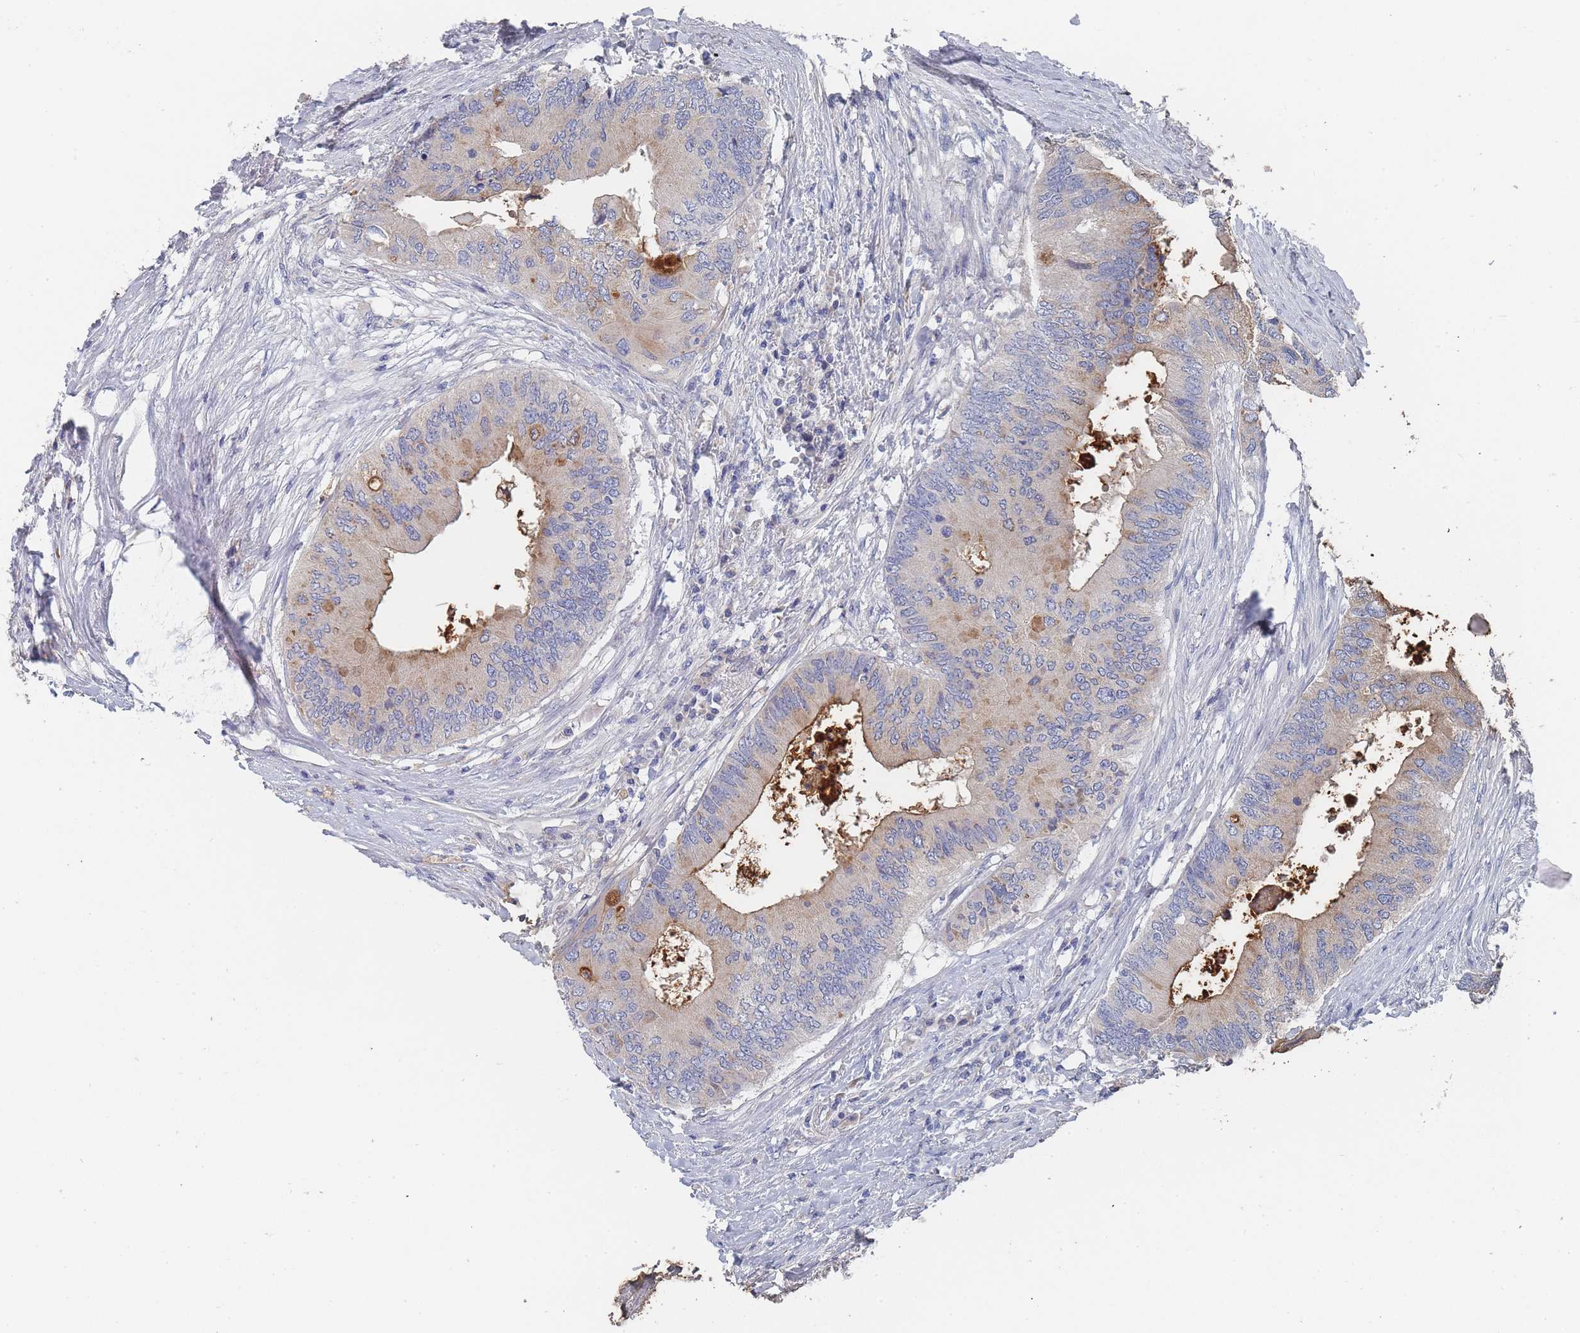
{"staining": {"intensity": "weak", "quantity": "<25%", "location": "cytoplasmic/membranous"}, "tissue": "colorectal cancer", "cell_type": "Tumor cells", "image_type": "cancer", "snomed": [{"axis": "morphology", "description": "Adenocarcinoma, NOS"}, {"axis": "topography", "description": "Colon"}], "caption": "Histopathology image shows no significant protein positivity in tumor cells of adenocarcinoma (colorectal). The staining was performed using DAB (3,3'-diaminobenzidine) to visualize the protein expression in brown, while the nuclei were stained in blue with hematoxylin (Magnification: 20x).", "gene": "ACAD11", "patient": {"sex": "male", "age": 71}}